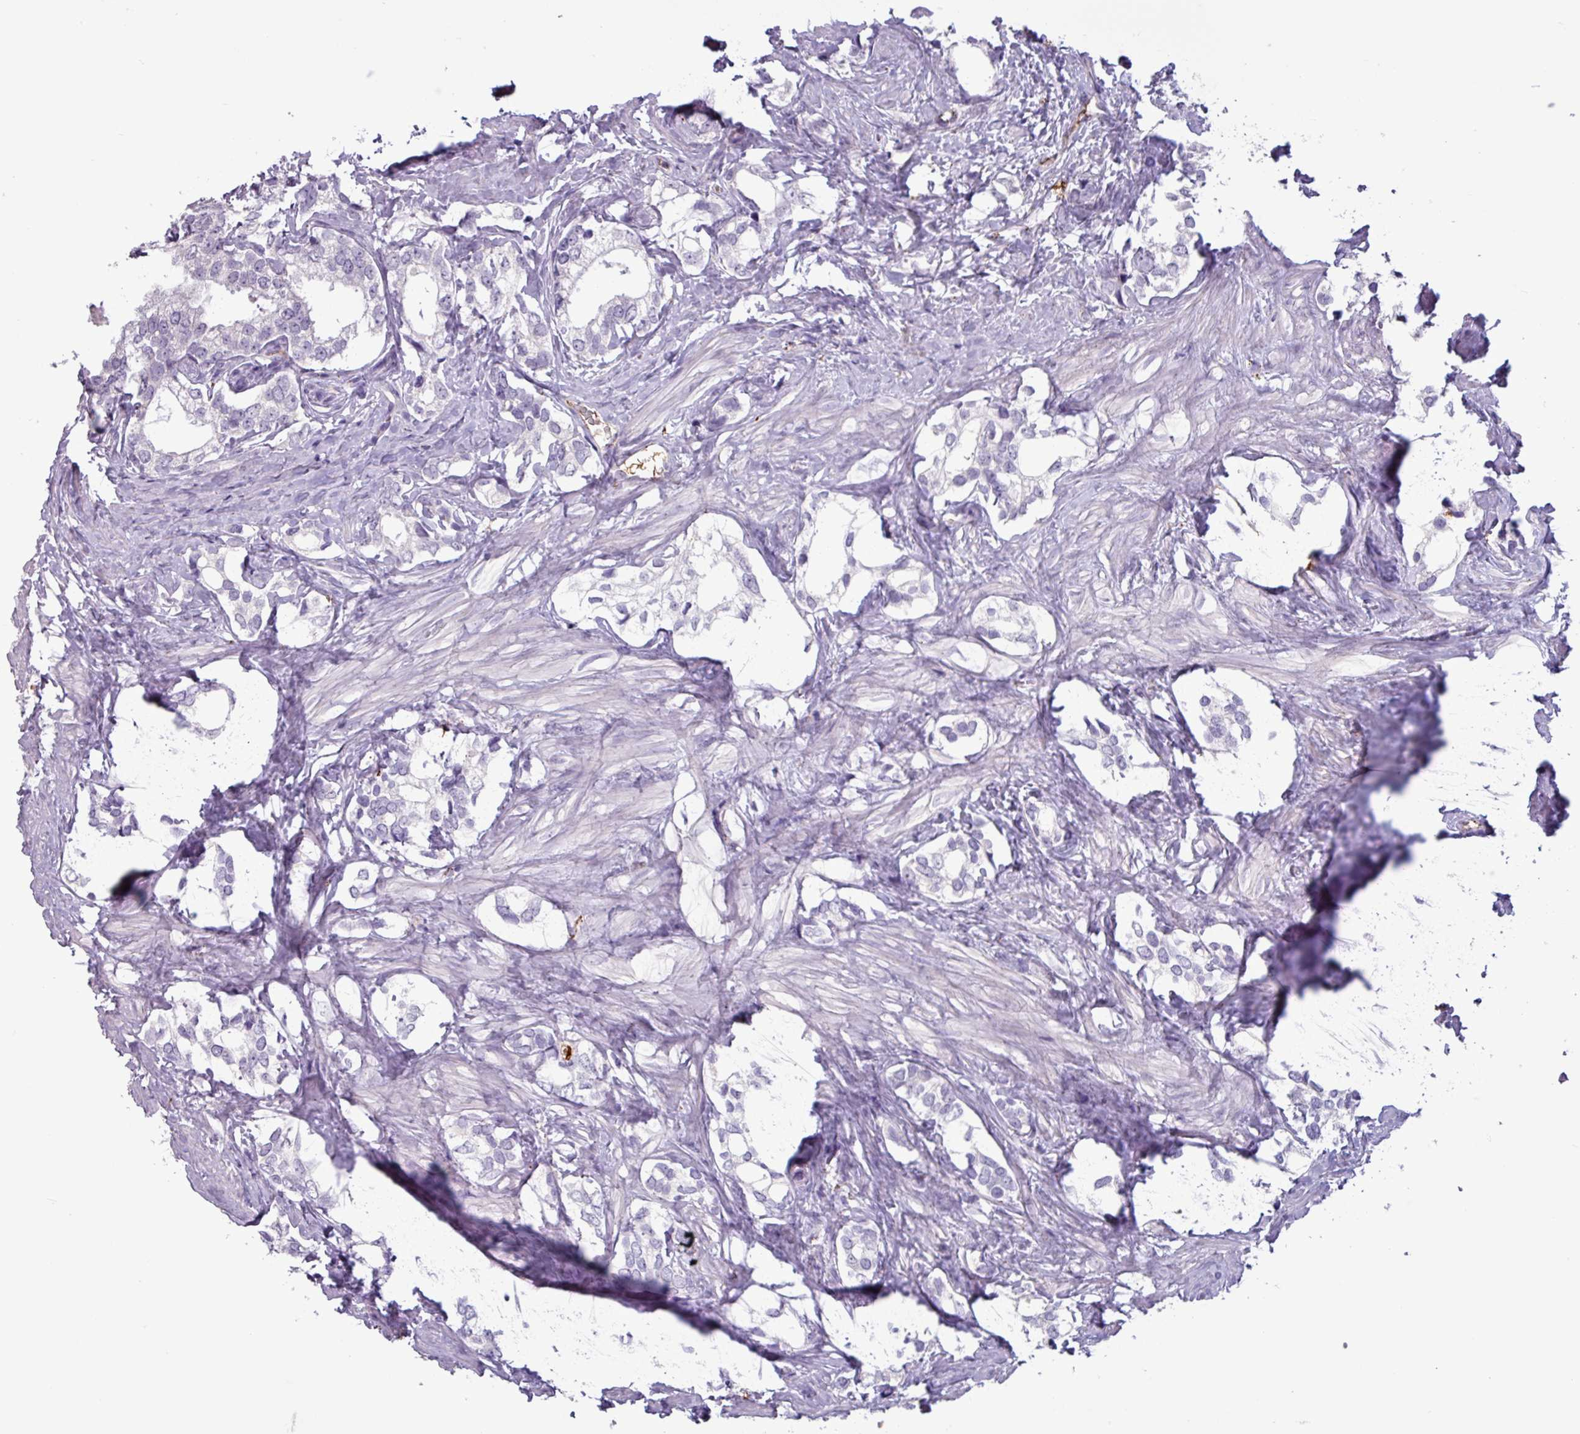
{"staining": {"intensity": "negative", "quantity": "none", "location": "none"}, "tissue": "prostate cancer", "cell_type": "Tumor cells", "image_type": "cancer", "snomed": [{"axis": "morphology", "description": "Adenocarcinoma, High grade"}, {"axis": "topography", "description": "Prostate"}], "caption": "Tumor cells are negative for brown protein staining in prostate cancer (adenocarcinoma (high-grade)).", "gene": "PLIN2", "patient": {"sex": "male", "age": 66}}